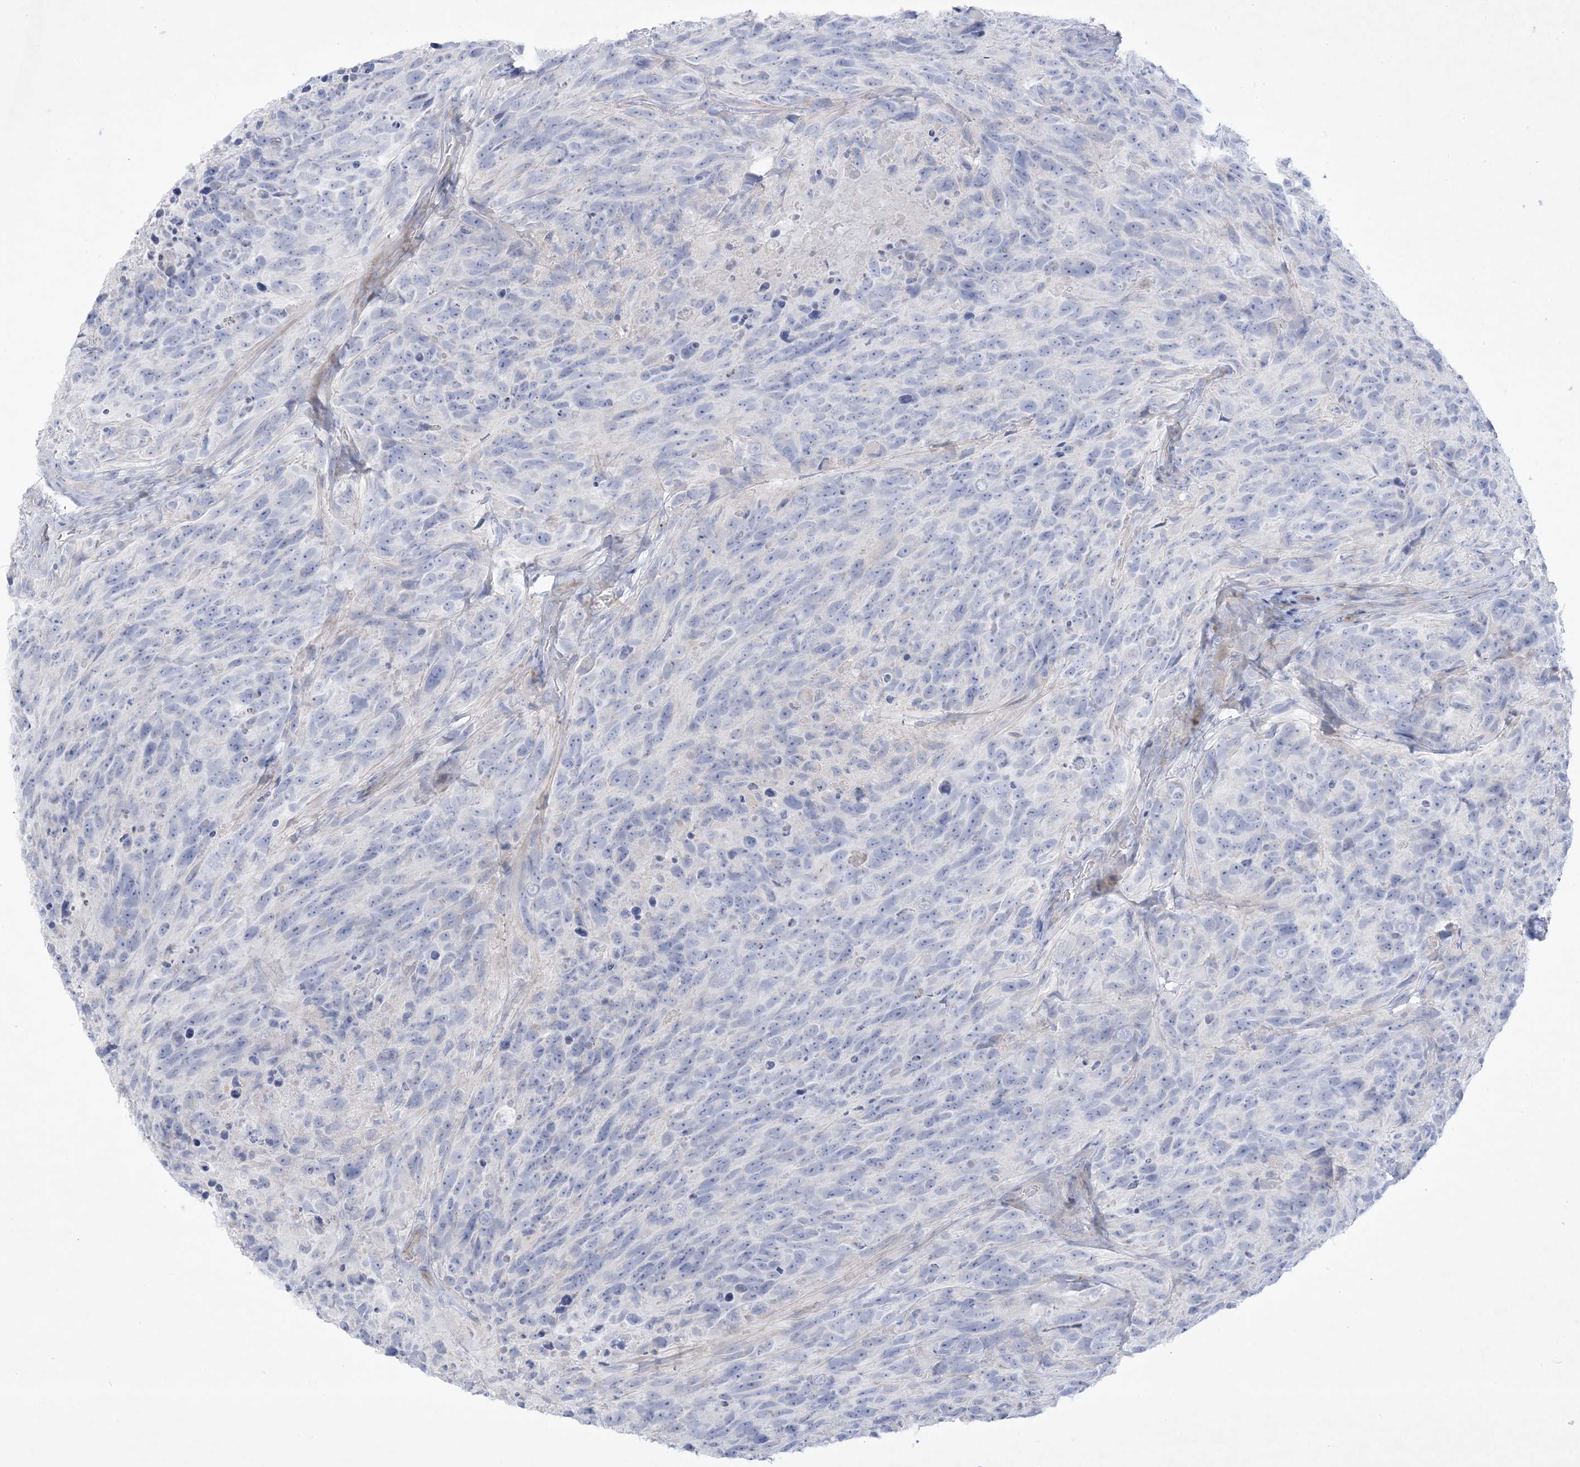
{"staining": {"intensity": "negative", "quantity": "none", "location": "none"}, "tissue": "glioma", "cell_type": "Tumor cells", "image_type": "cancer", "snomed": [{"axis": "morphology", "description": "Glioma, malignant, High grade"}, {"axis": "topography", "description": "Brain"}], "caption": "A micrograph of human glioma is negative for staining in tumor cells.", "gene": "B3GNT7", "patient": {"sex": "male", "age": 69}}